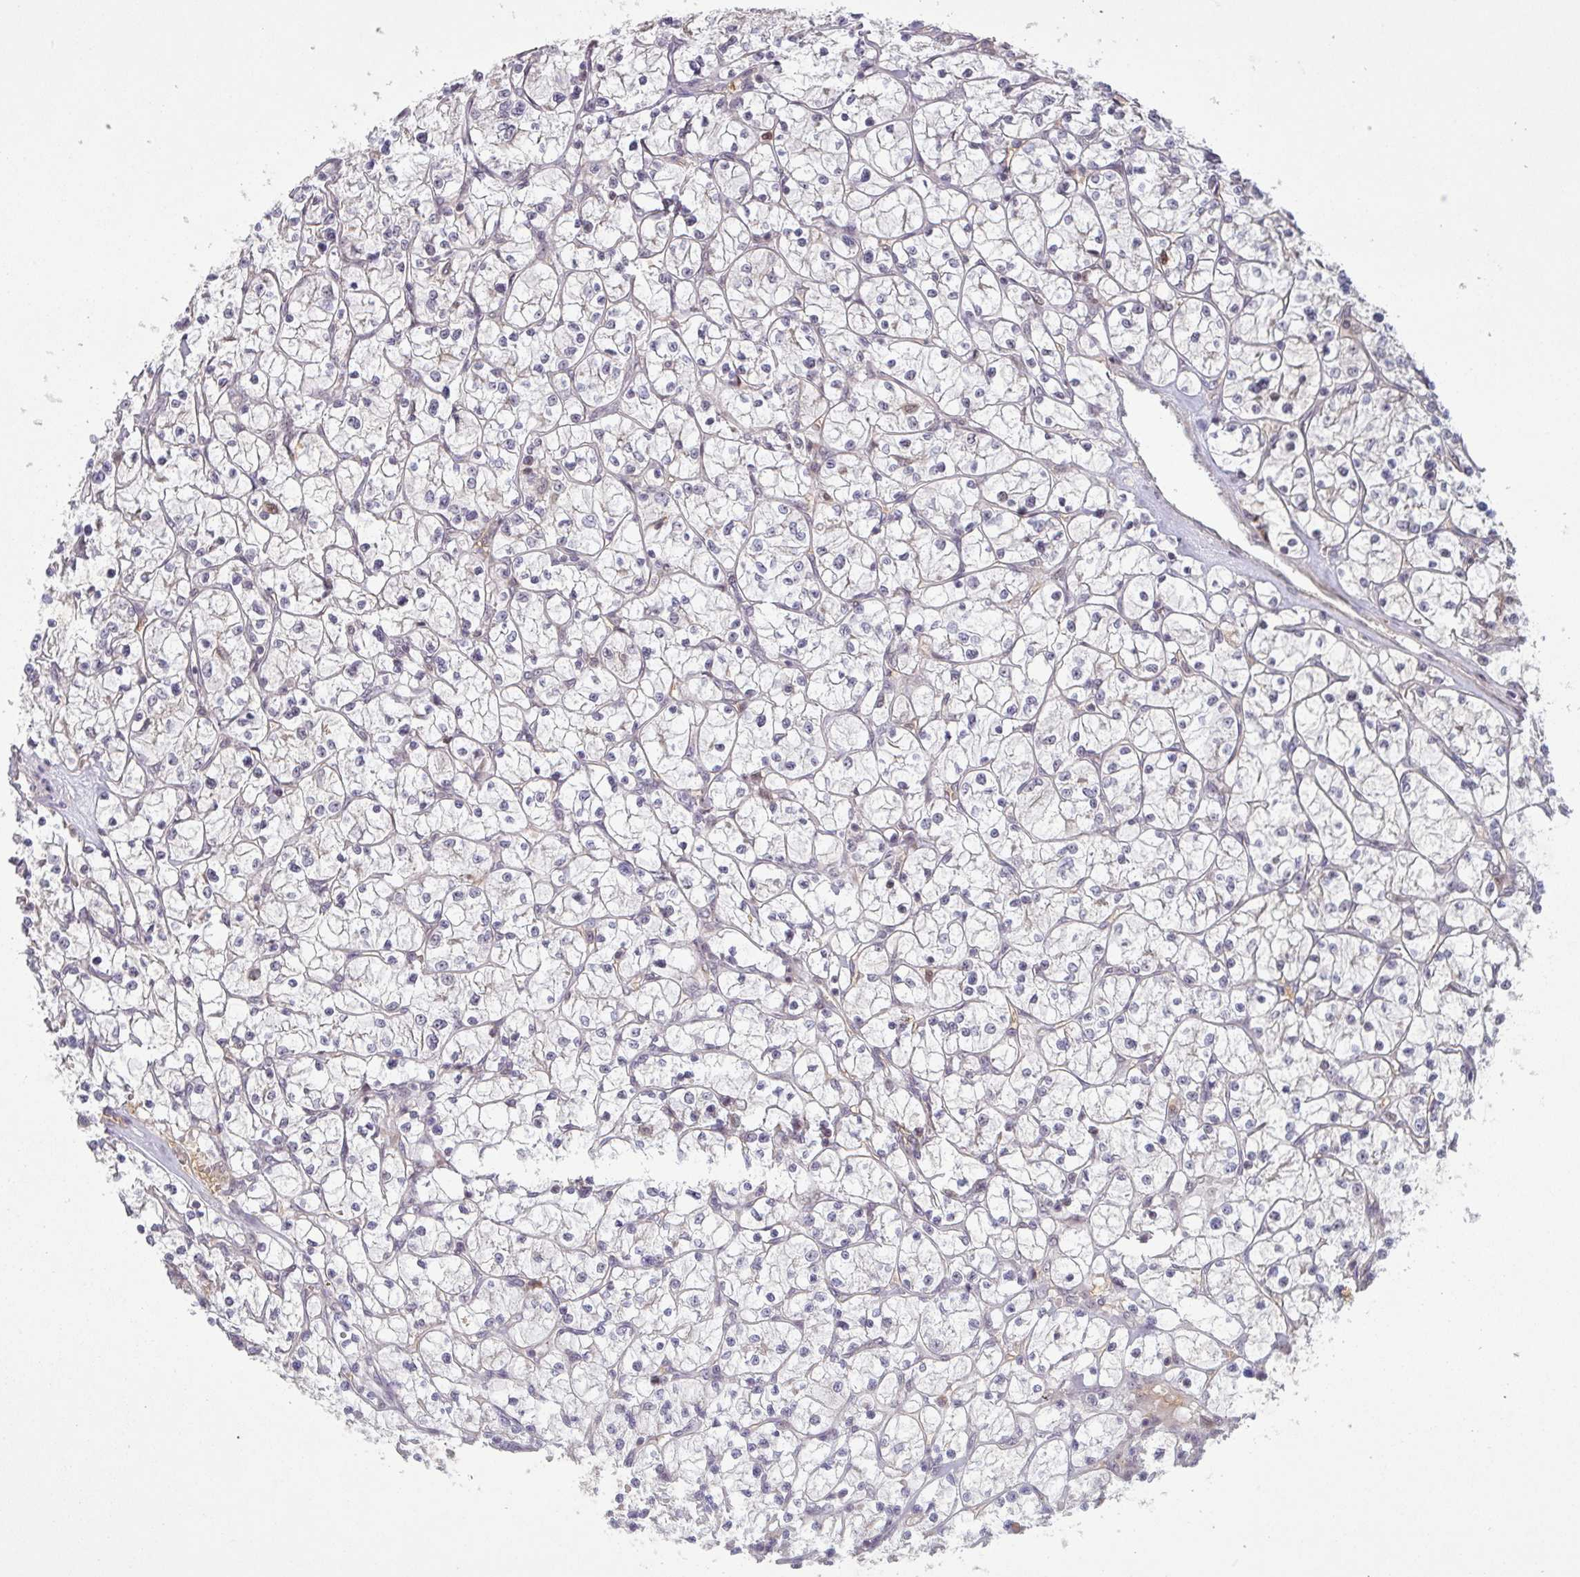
{"staining": {"intensity": "negative", "quantity": "none", "location": "none"}, "tissue": "renal cancer", "cell_type": "Tumor cells", "image_type": "cancer", "snomed": [{"axis": "morphology", "description": "Adenocarcinoma, NOS"}, {"axis": "topography", "description": "Kidney"}], "caption": "The photomicrograph demonstrates no staining of tumor cells in renal adenocarcinoma.", "gene": "NLRP13", "patient": {"sex": "female", "age": 64}}